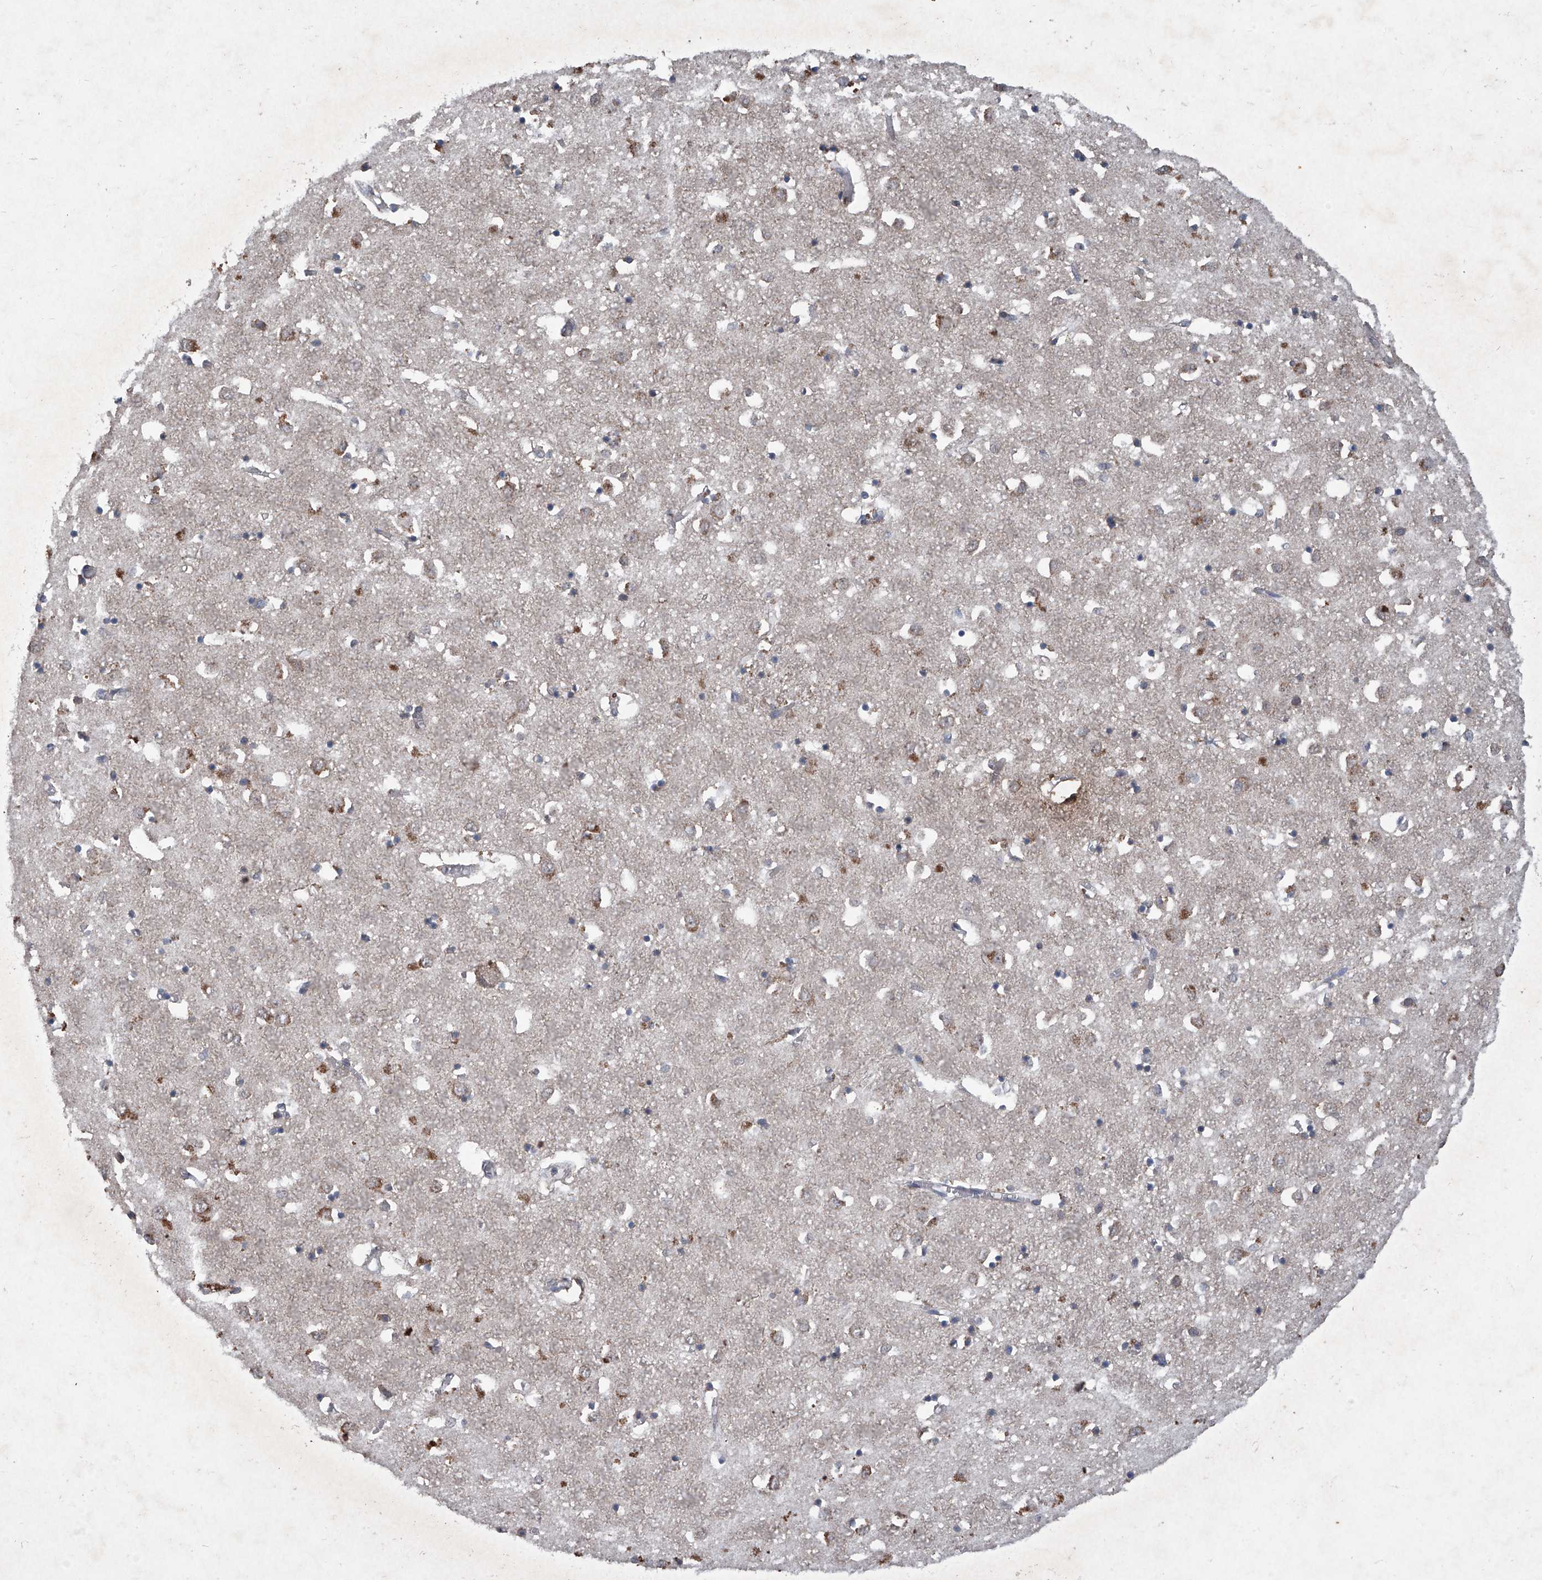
{"staining": {"intensity": "moderate", "quantity": "<25%", "location": "cytoplasmic/membranous"}, "tissue": "caudate", "cell_type": "Glial cells", "image_type": "normal", "snomed": [{"axis": "morphology", "description": "Normal tissue, NOS"}, {"axis": "topography", "description": "Lateral ventricle wall"}], "caption": "IHC of normal human caudate reveals low levels of moderate cytoplasmic/membranous positivity in about <25% of glial cells. Nuclei are stained in blue.", "gene": "SUMF2", "patient": {"sex": "male", "age": 70}}